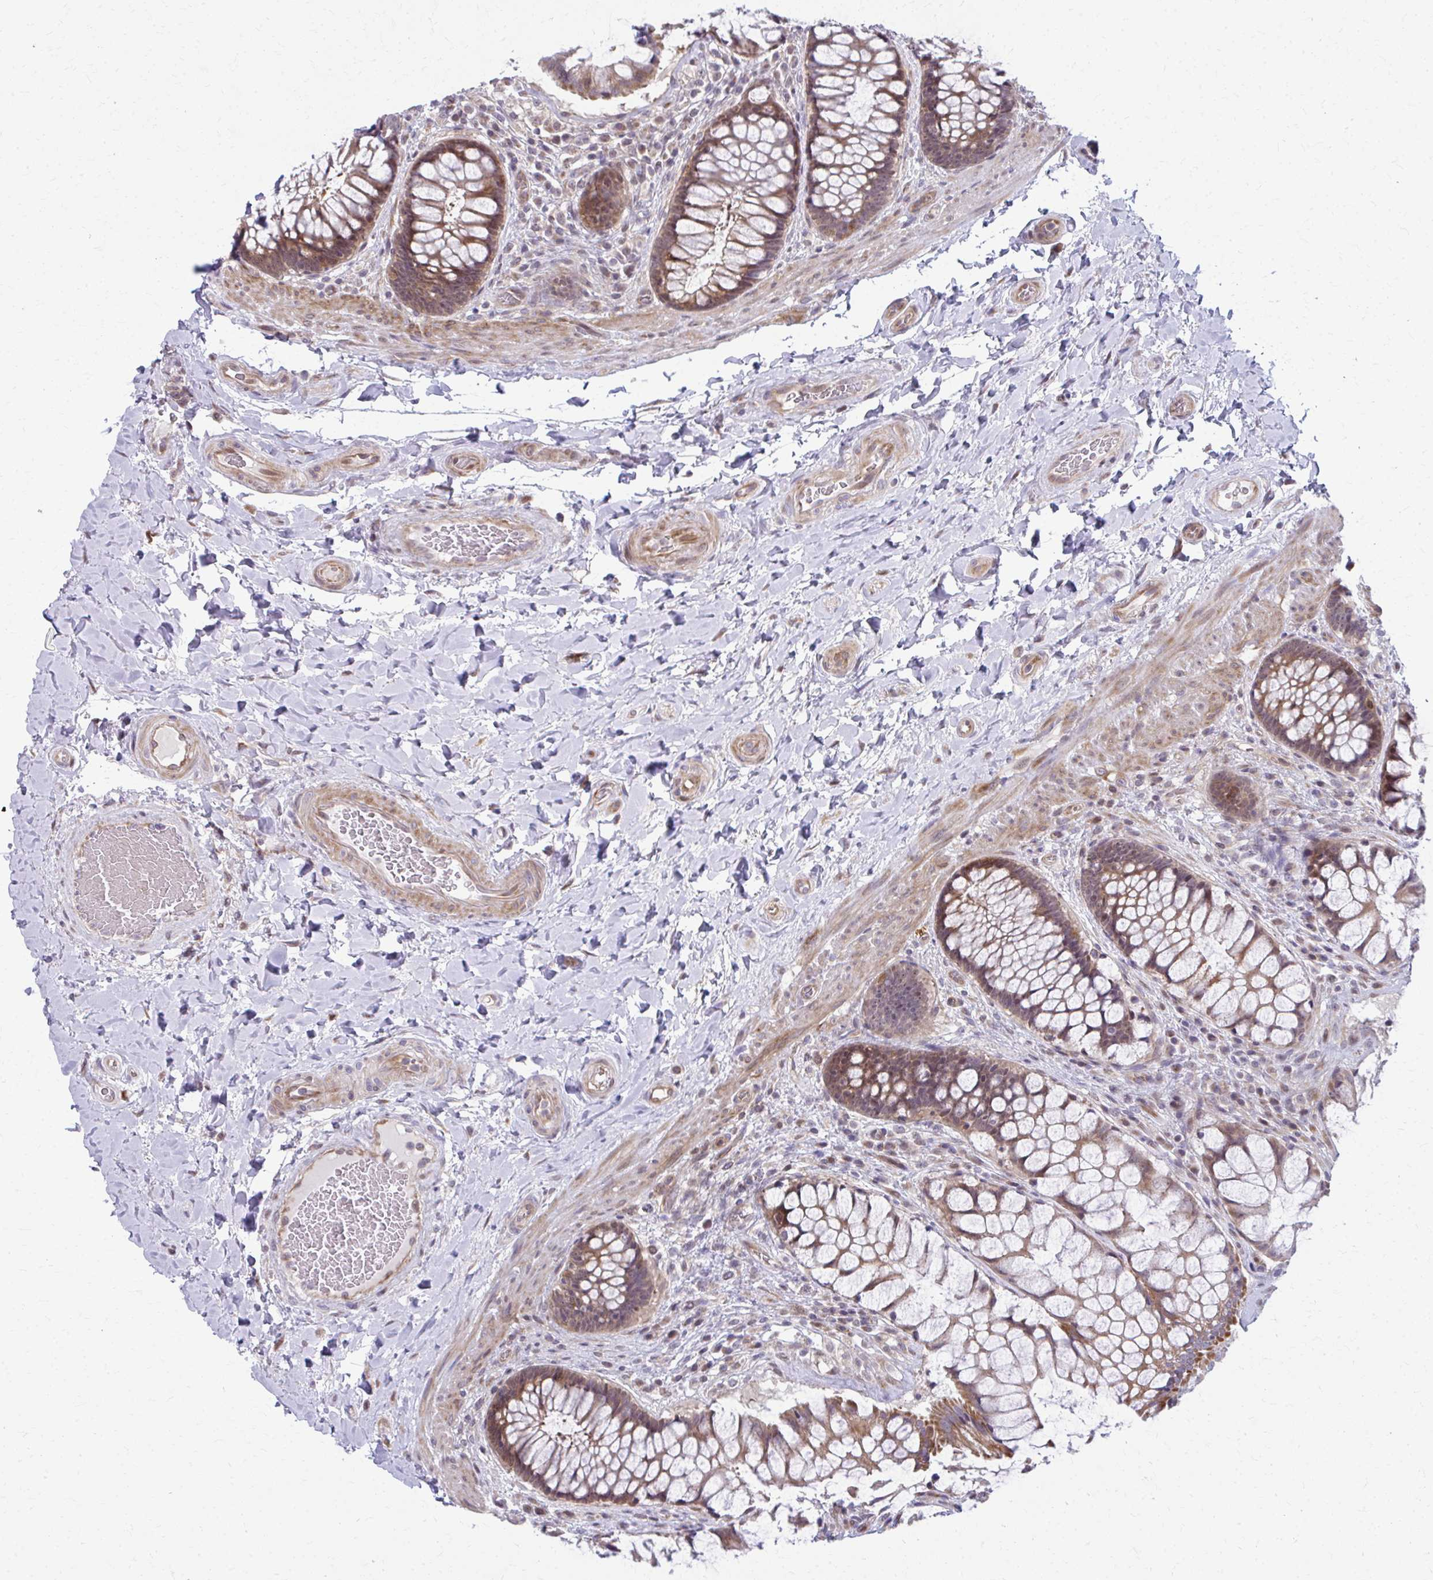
{"staining": {"intensity": "moderate", "quantity": ">75%", "location": "cytoplasmic/membranous"}, "tissue": "rectum", "cell_type": "Glandular cells", "image_type": "normal", "snomed": [{"axis": "morphology", "description": "Normal tissue, NOS"}, {"axis": "topography", "description": "Rectum"}], "caption": "Glandular cells reveal moderate cytoplasmic/membranous positivity in about >75% of cells in normal rectum.", "gene": "MAF1", "patient": {"sex": "female", "age": 58}}